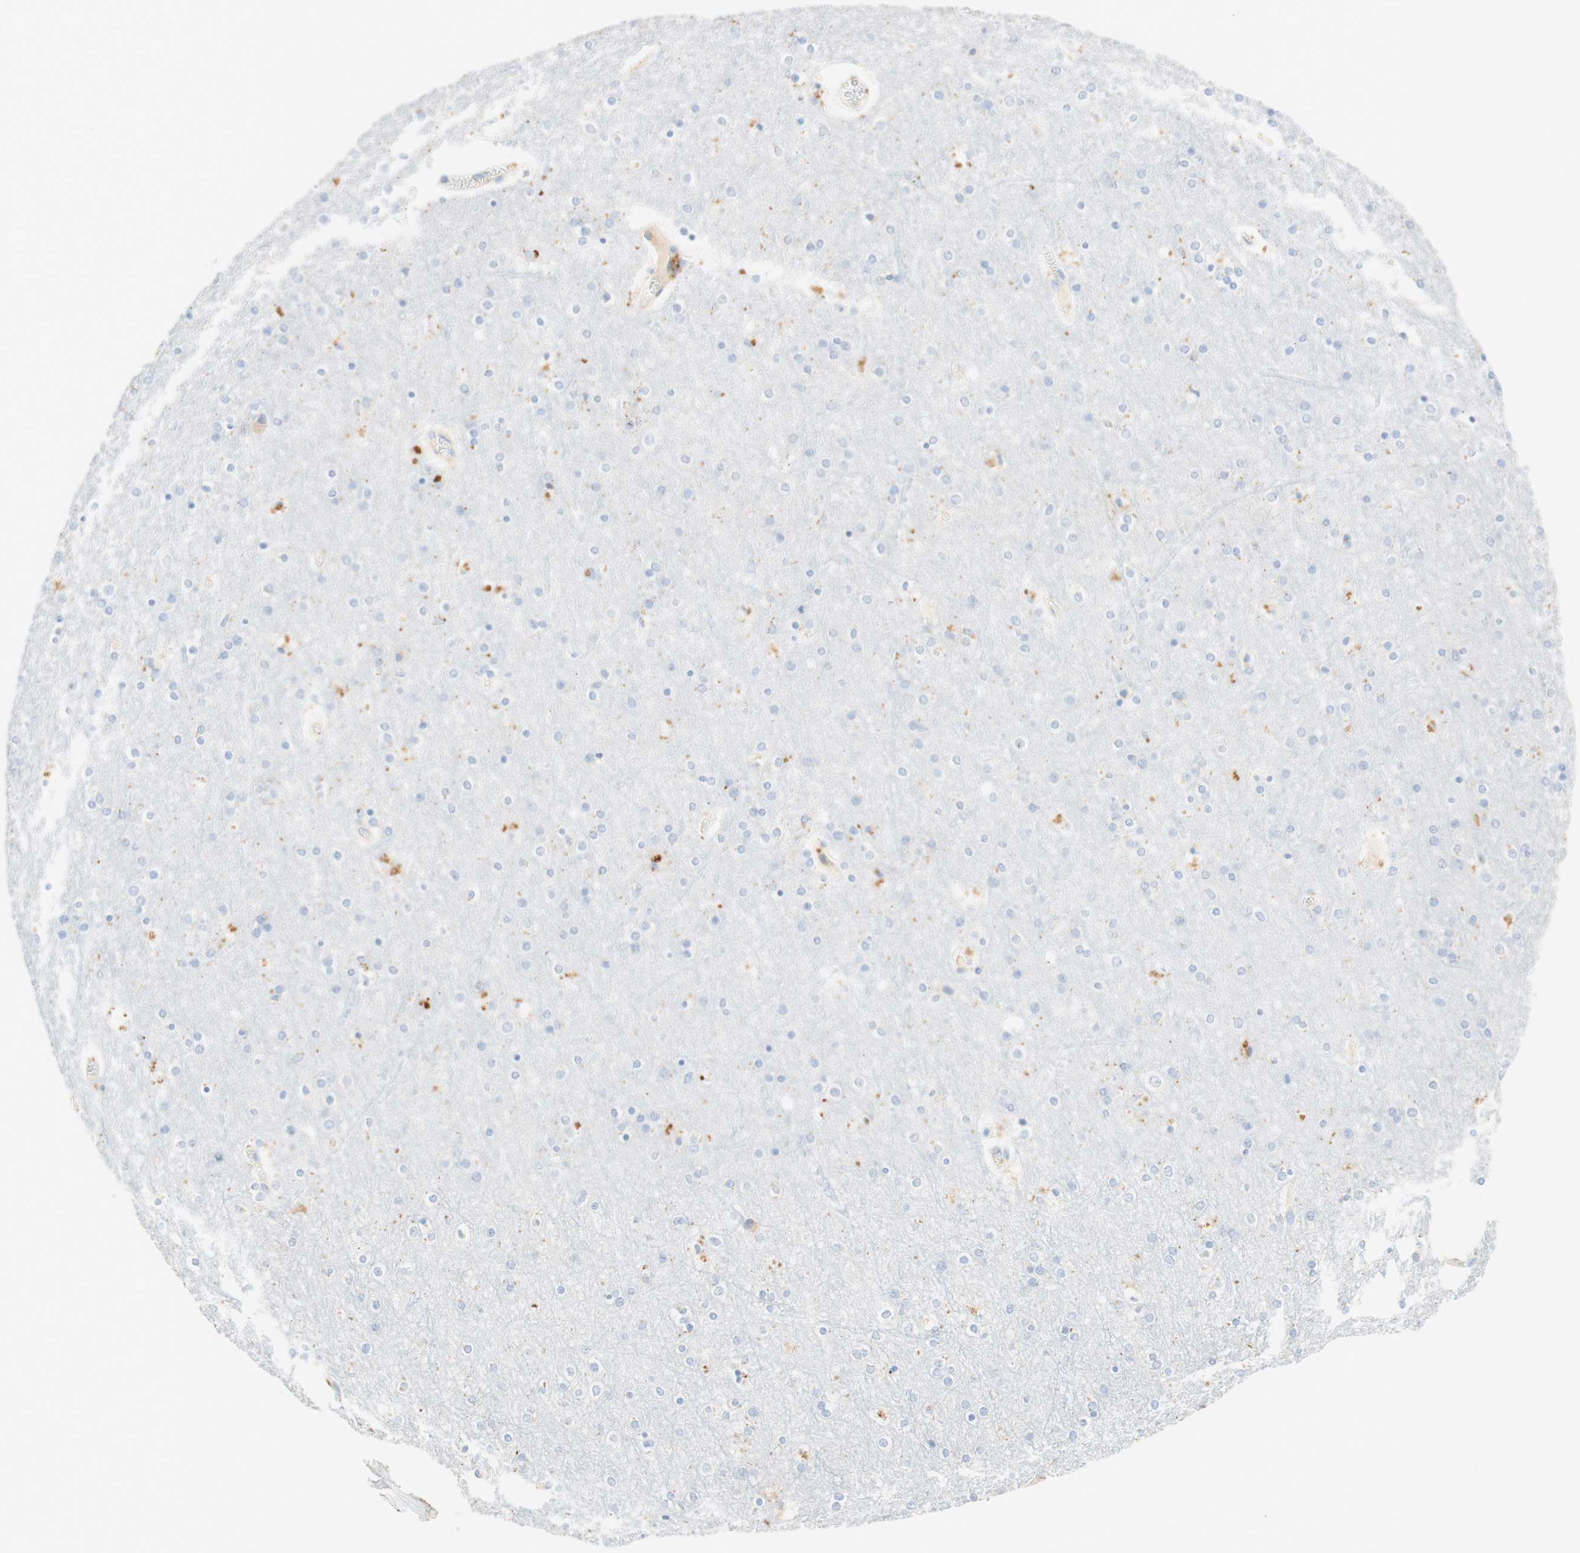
{"staining": {"intensity": "negative", "quantity": "none", "location": "none"}, "tissue": "cerebral cortex", "cell_type": "Endothelial cells", "image_type": "normal", "snomed": [{"axis": "morphology", "description": "Normal tissue, NOS"}, {"axis": "topography", "description": "Cerebral cortex"}], "caption": "The image reveals no staining of endothelial cells in normal cerebral cortex. (Stains: DAB (3,3'-diaminobenzidine) immunohistochemistry with hematoxylin counter stain, Microscopy: brightfield microscopy at high magnification).", "gene": "CD63", "patient": {"sex": "female", "age": 54}}